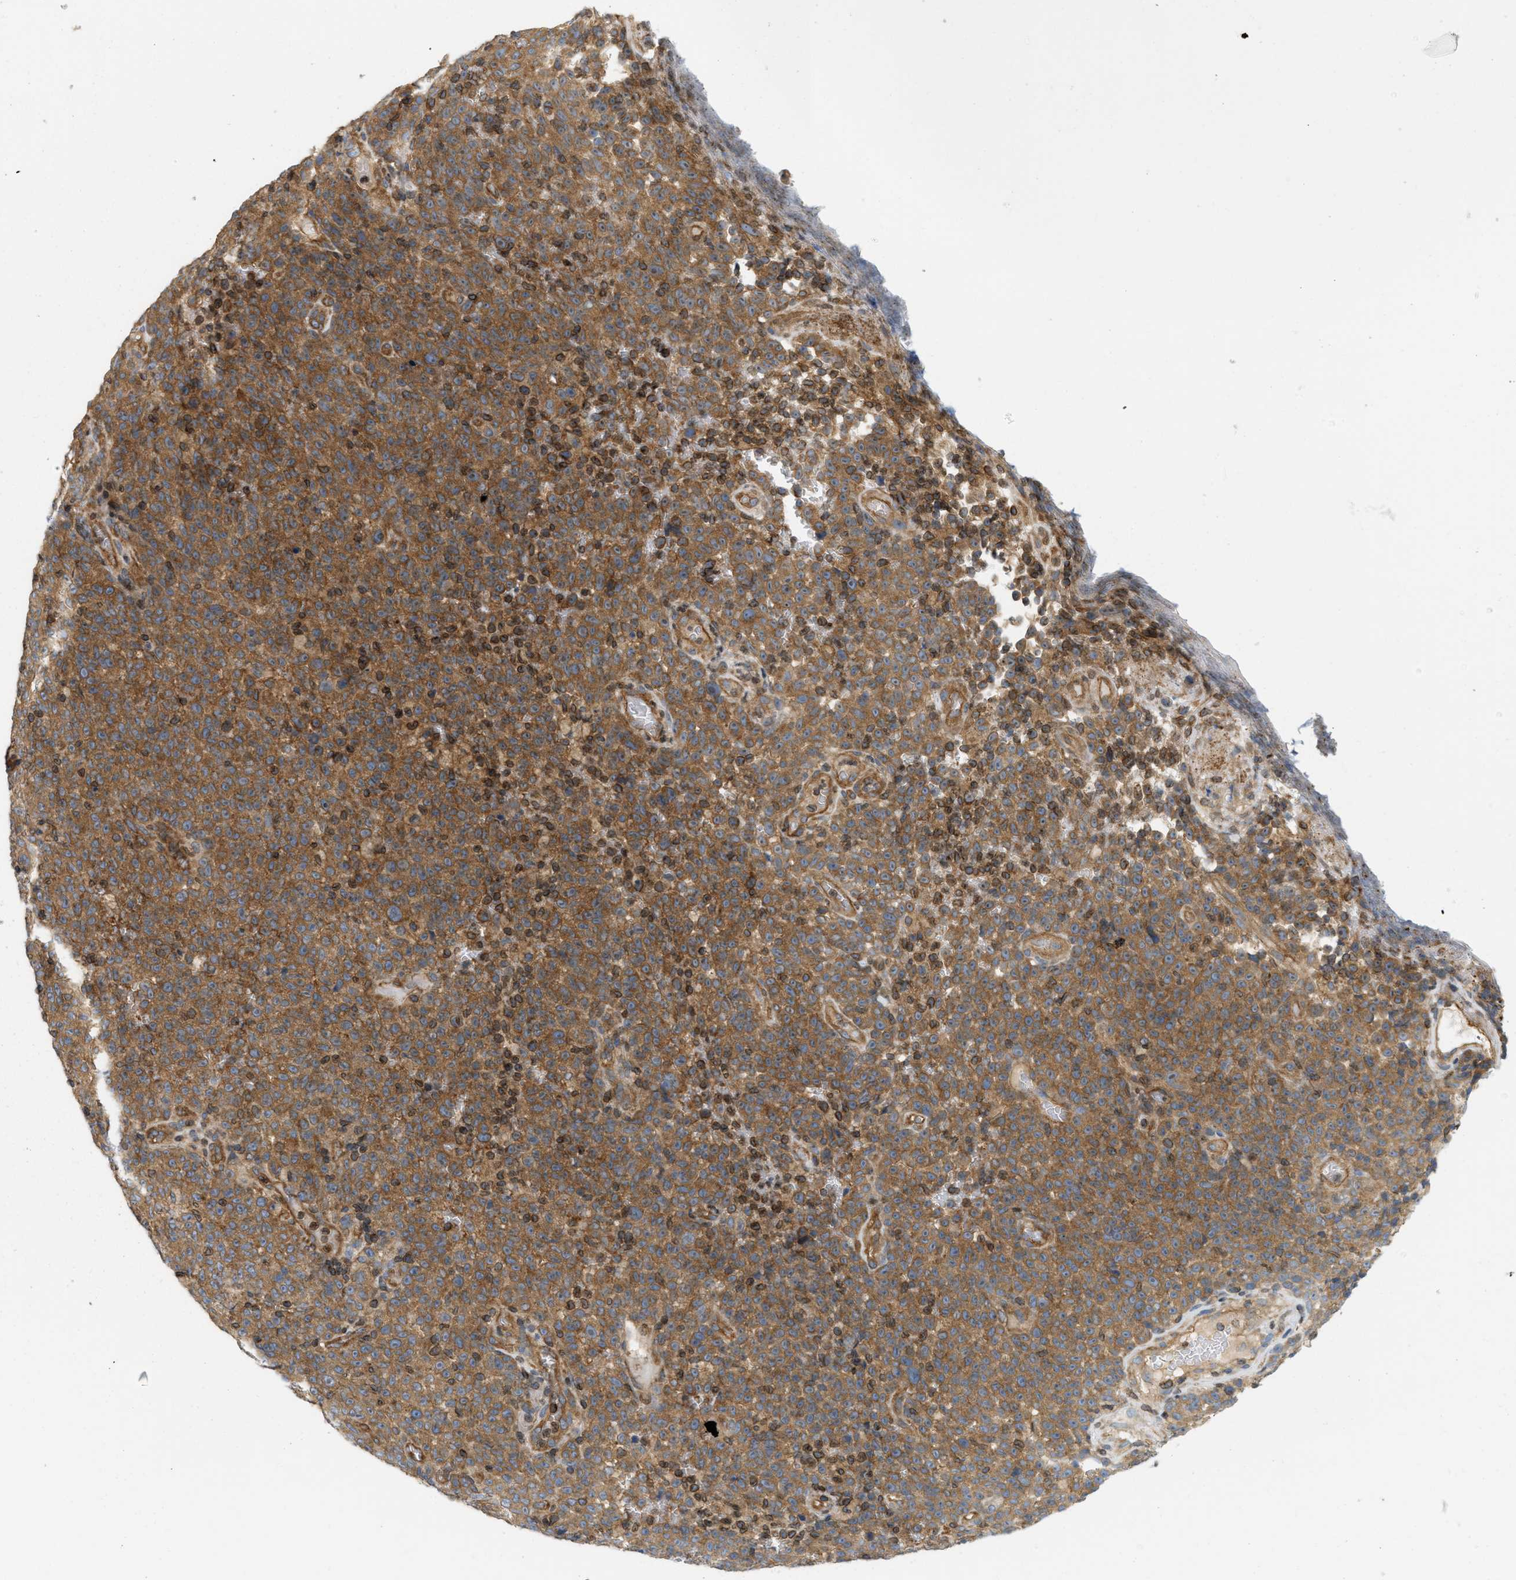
{"staining": {"intensity": "strong", "quantity": ">75%", "location": "cytoplasmic/membranous"}, "tissue": "melanoma", "cell_type": "Tumor cells", "image_type": "cancer", "snomed": [{"axis": "morphology", "description": "Malignant melanoma, NOS"}, {"axis": "topography", "description": "Skin"}], "caption": "Tumor cells demonstrate high levels of strong cytoplasmic/membranous expression in approximately >75% of cells in malignant melanoma.", "gene": "STRN", "patient": {"sex": "female", "age": 82}}